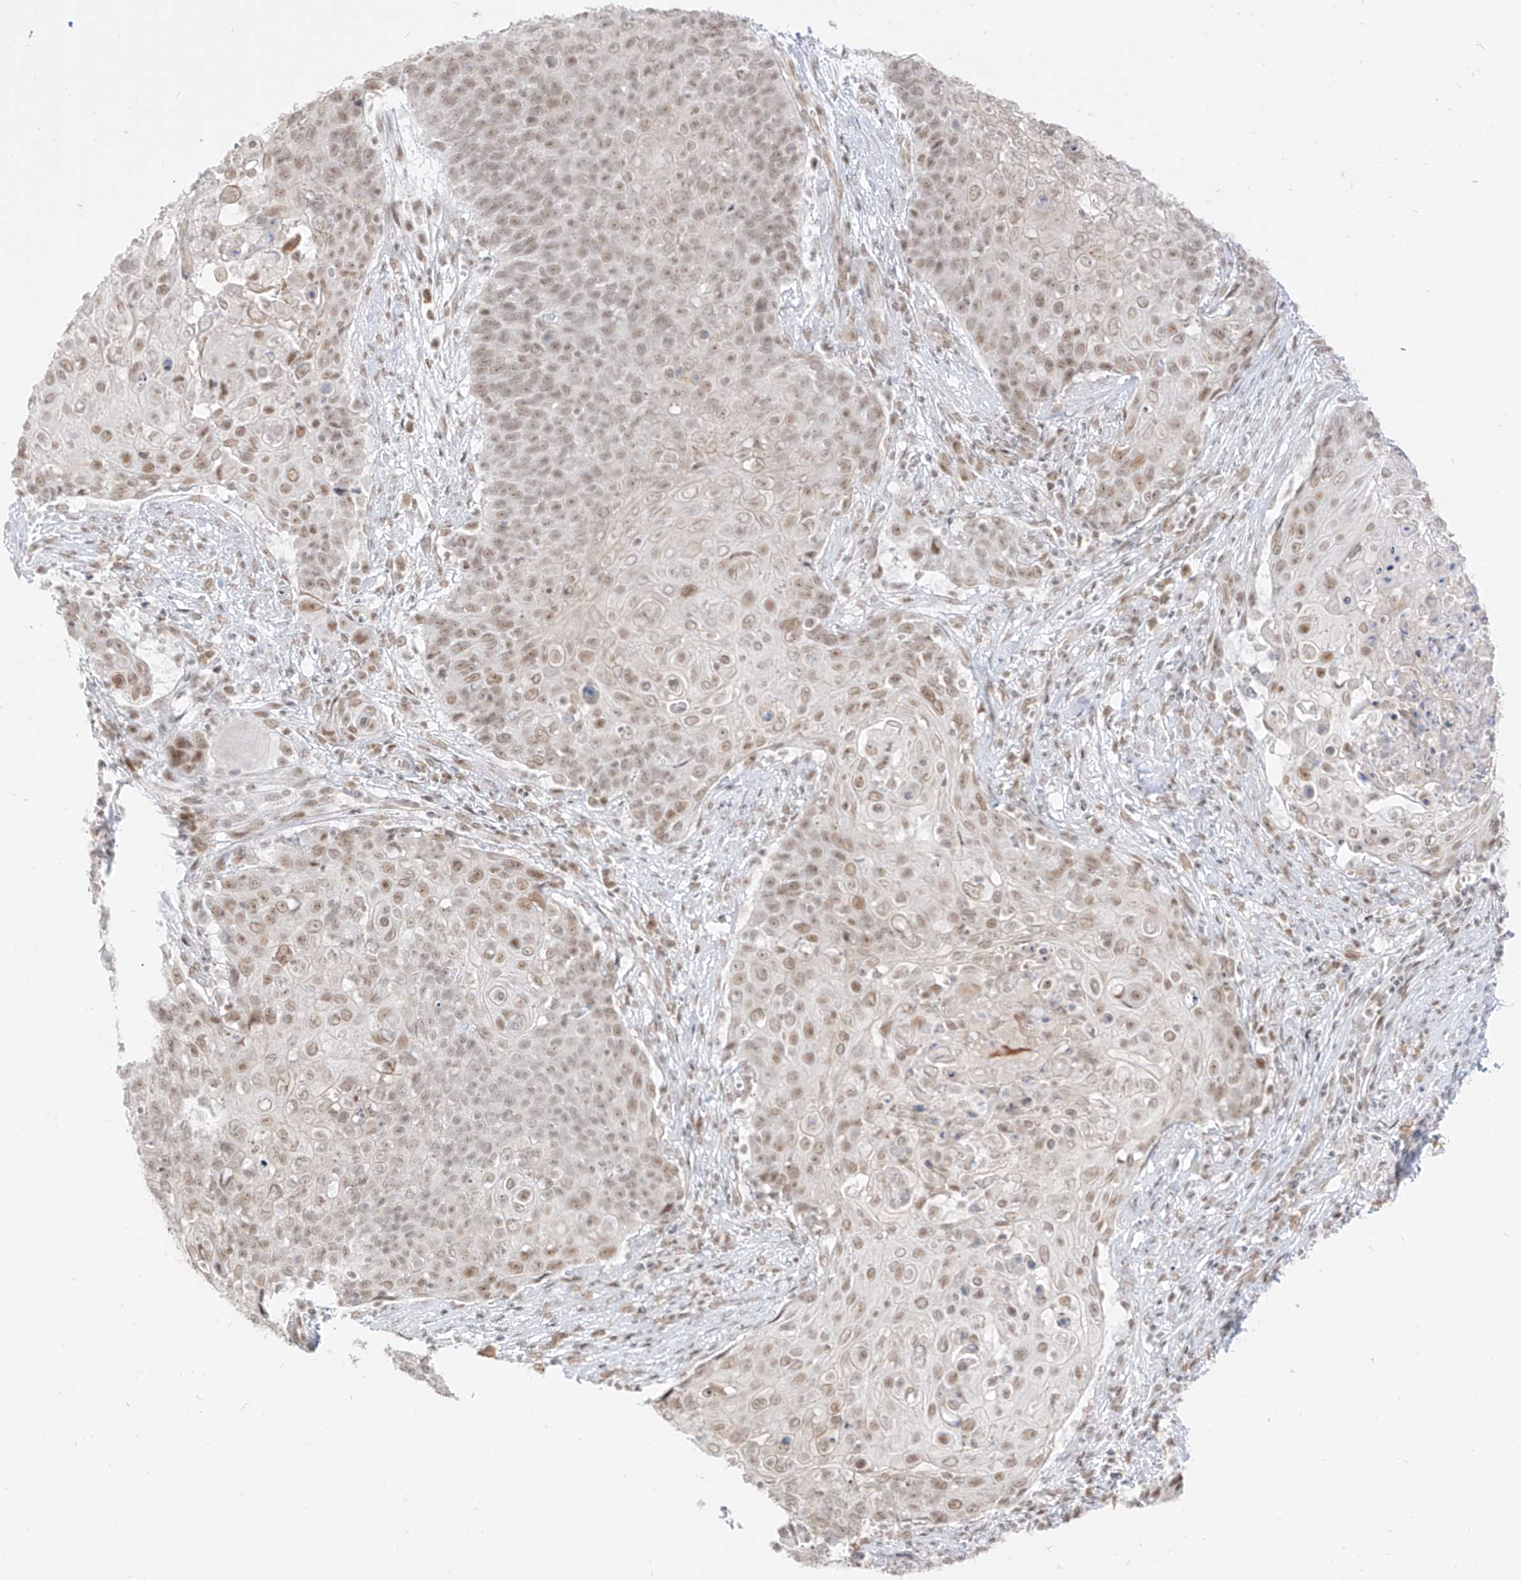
{"staining": {"intensity": "moderate", "quantity": "25%-75%", "location": "nuclear"}, "tissue": "cervical cancer", "cell_type": "Tumor cells", "image_type": "cancer", "snomed": [{"axis": "morphology", "description": "Squamous cell carcinoma, NOS"}, {"axis": "topography", "description": "Cervix"}], "caption": "Human cervical cancer stained for a protein (brown) shows moderate nuclear positive staining in about 25%-75% of tumor cells.", "gene": "SUPT5H", "patient": {"sex": "female", "age": 39}}